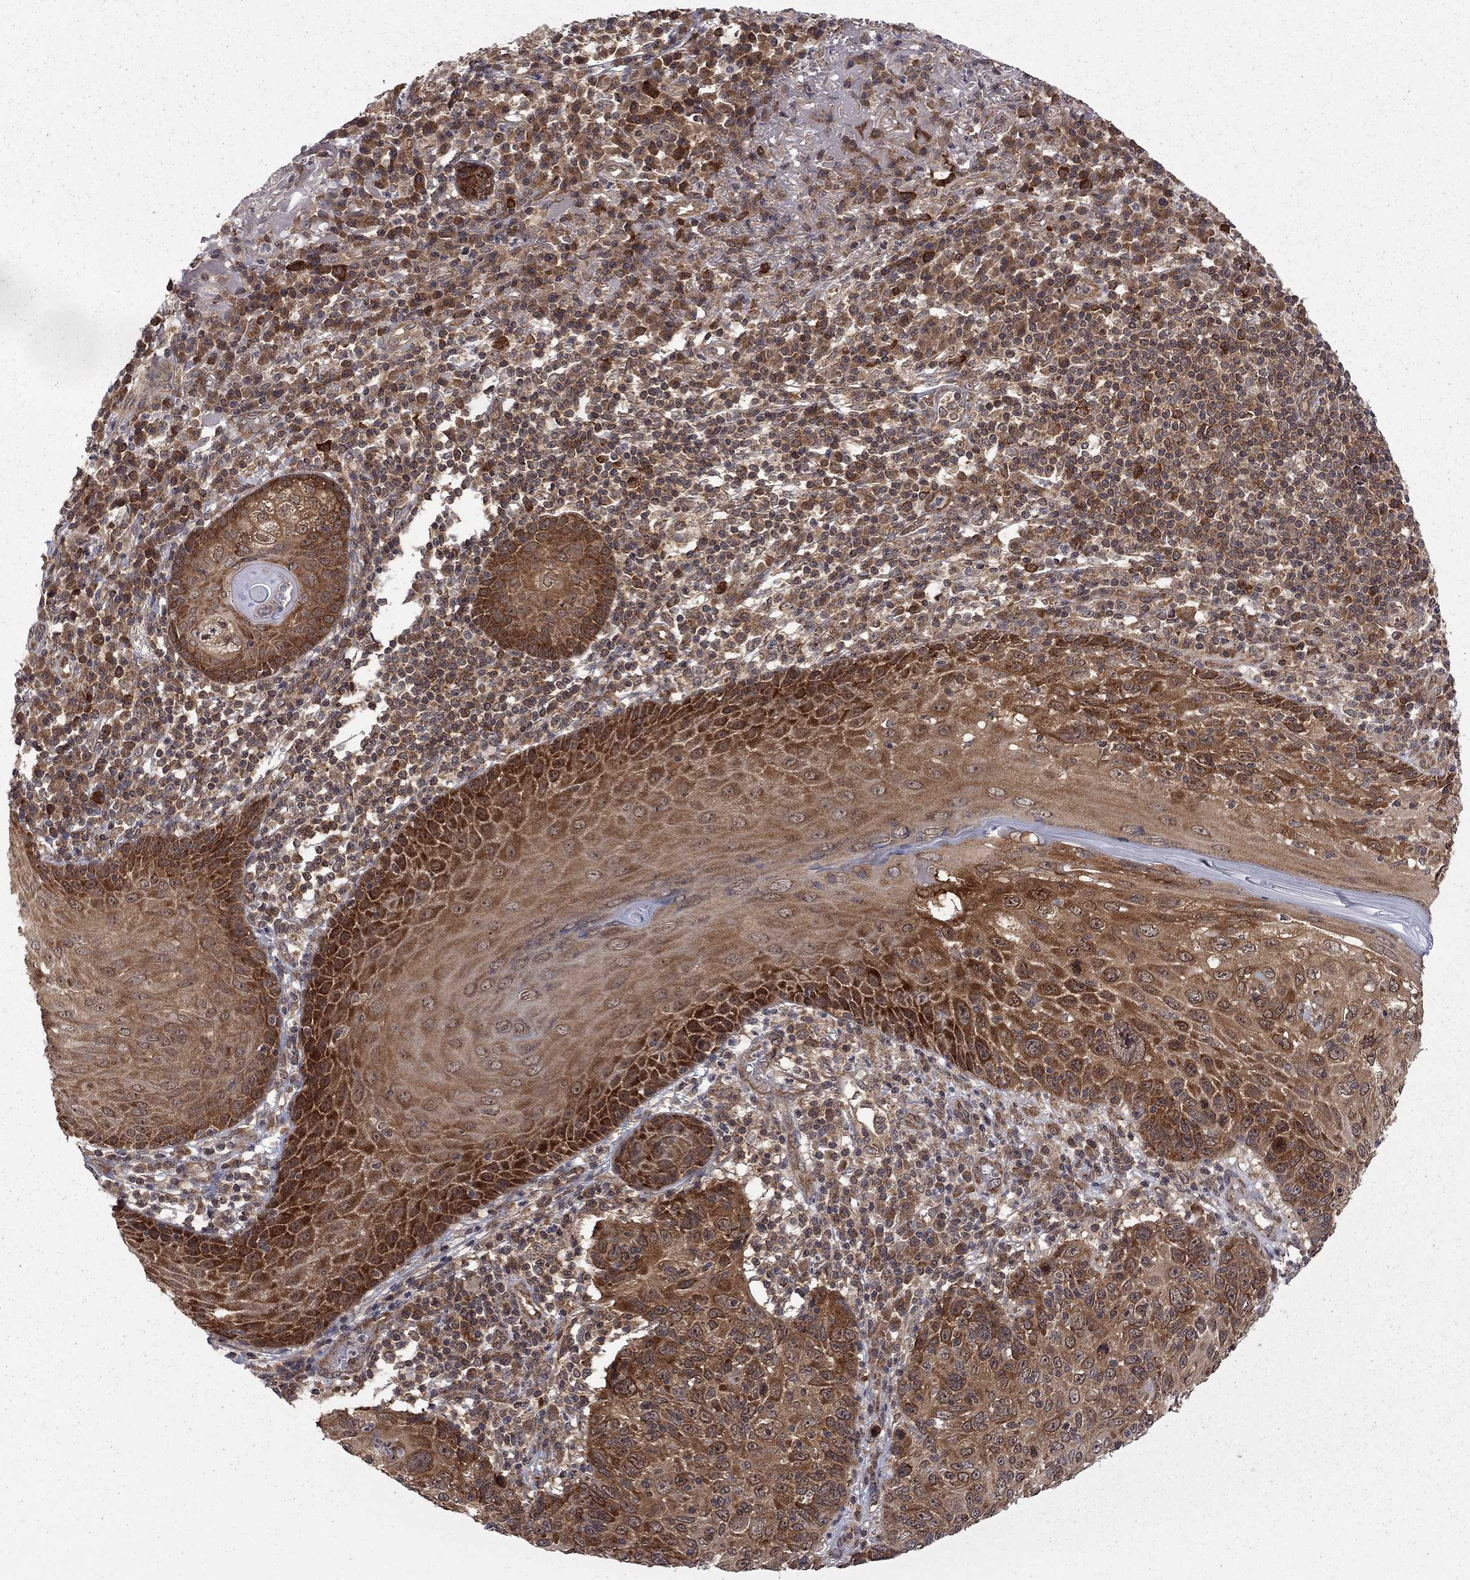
{"staining": {"intensity": "strong", "quantity": ">75%", "location": "cytoplasmic/membranous"}, "tissue": "skin cancer", "cell_type": "Tumor cells", "image_type": "cancer", "snomed": [{"axis": "morphology", "description": "Squamous cell carcinoma, NOS"}, {"axis": "topography", "description": "Skin"}], "caption": "Human skin cancer stained with a protein marker exhibits strong staining in tumor cells.", "gene": "NAA50", "patient": {"sex": "male", "age": 92}}